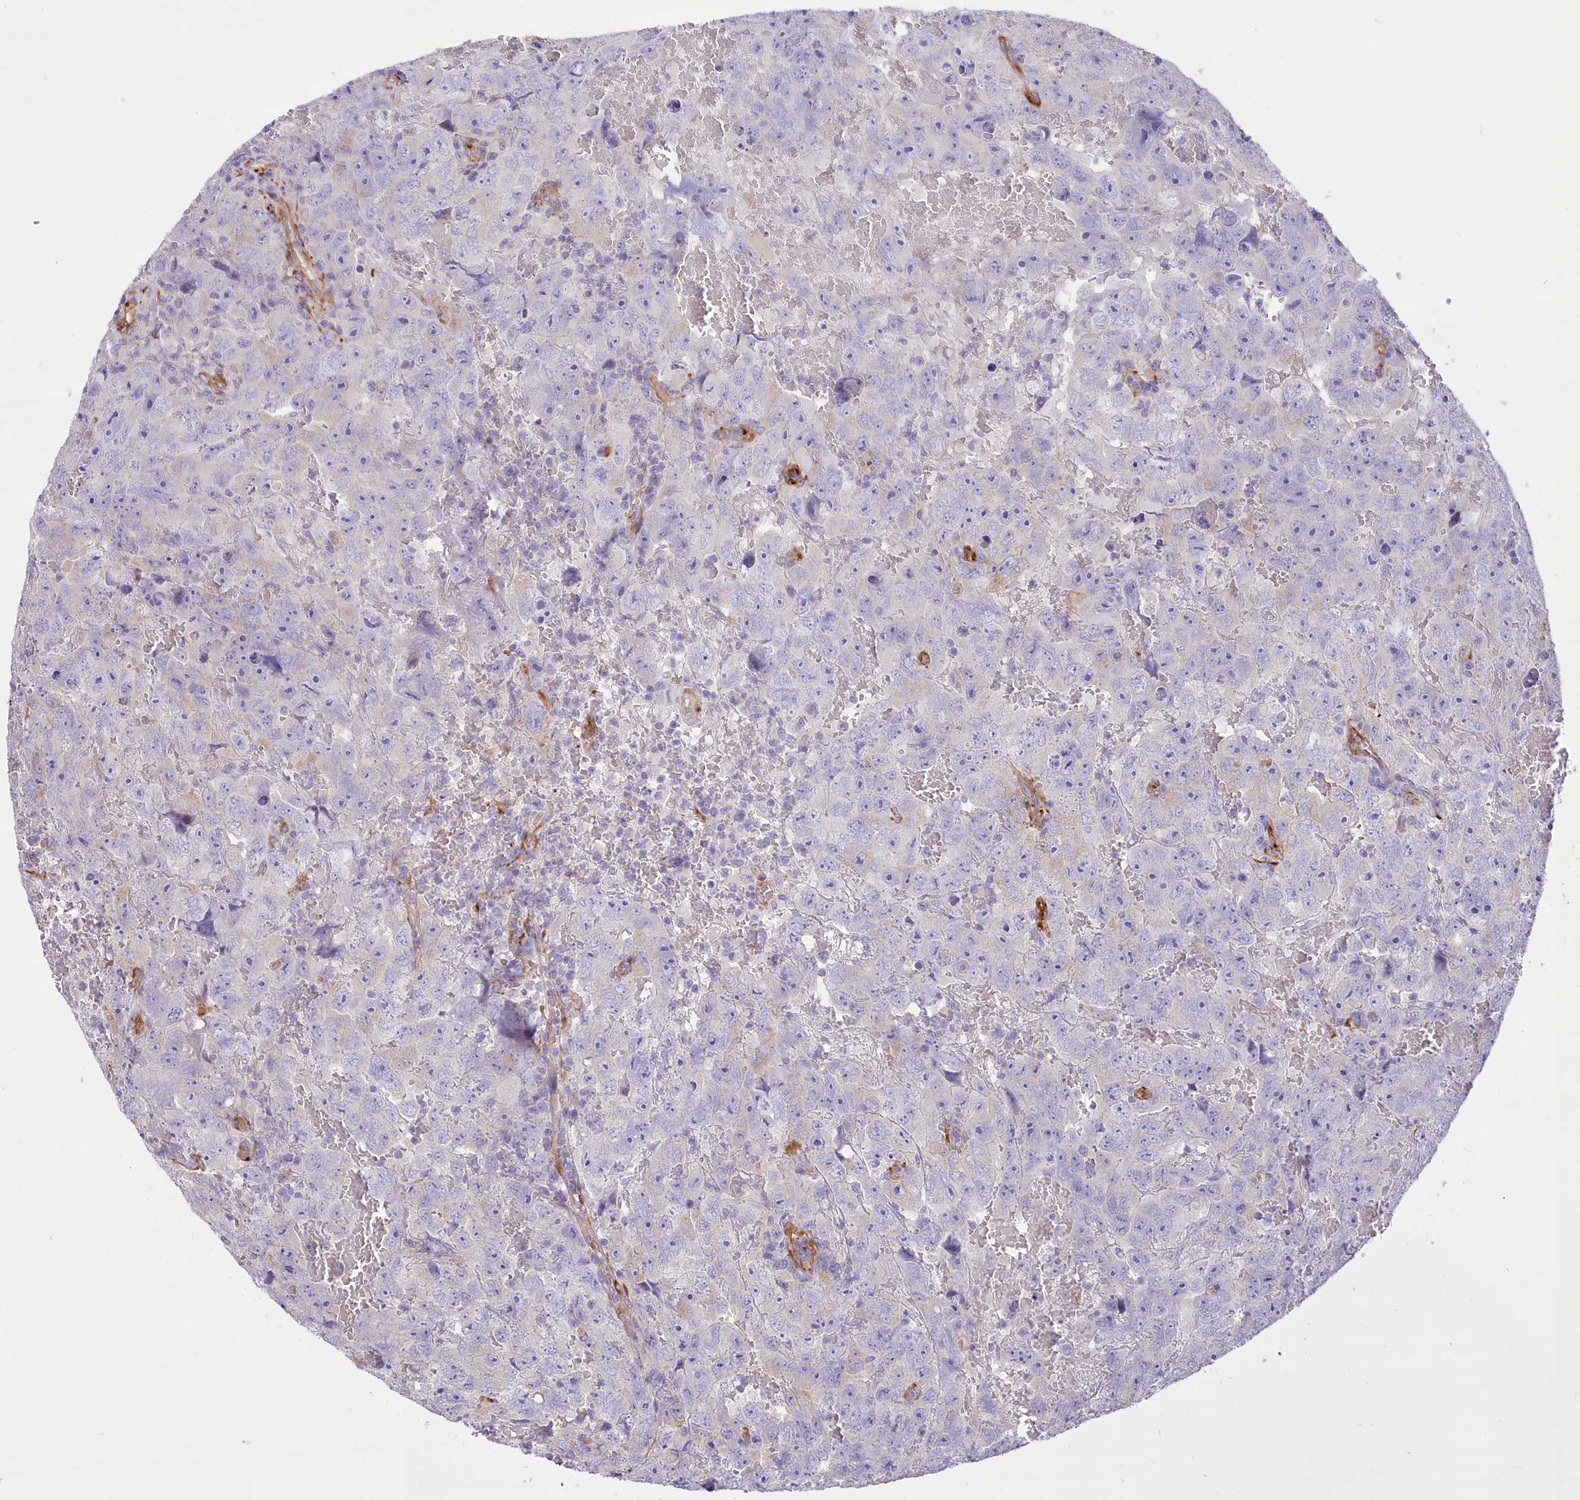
{"staining": {"intensity": "negative", "quantity": "none", "location": "none"}, "tissue": "testis cancer", "cell_type": "Tumor cells", "image_type": "cancer", "snomed": [{"axis": "morphology", "description": "Carcinoma, Embryonal, NOS"}, {"axis": "topography", "description": "Testis"}], "caption": "The micrograph demonstrates no staining of tumor cells in testis cancer.", "gene": "ANGPTL3", "patient": {"sex": "male", "age": 45}}